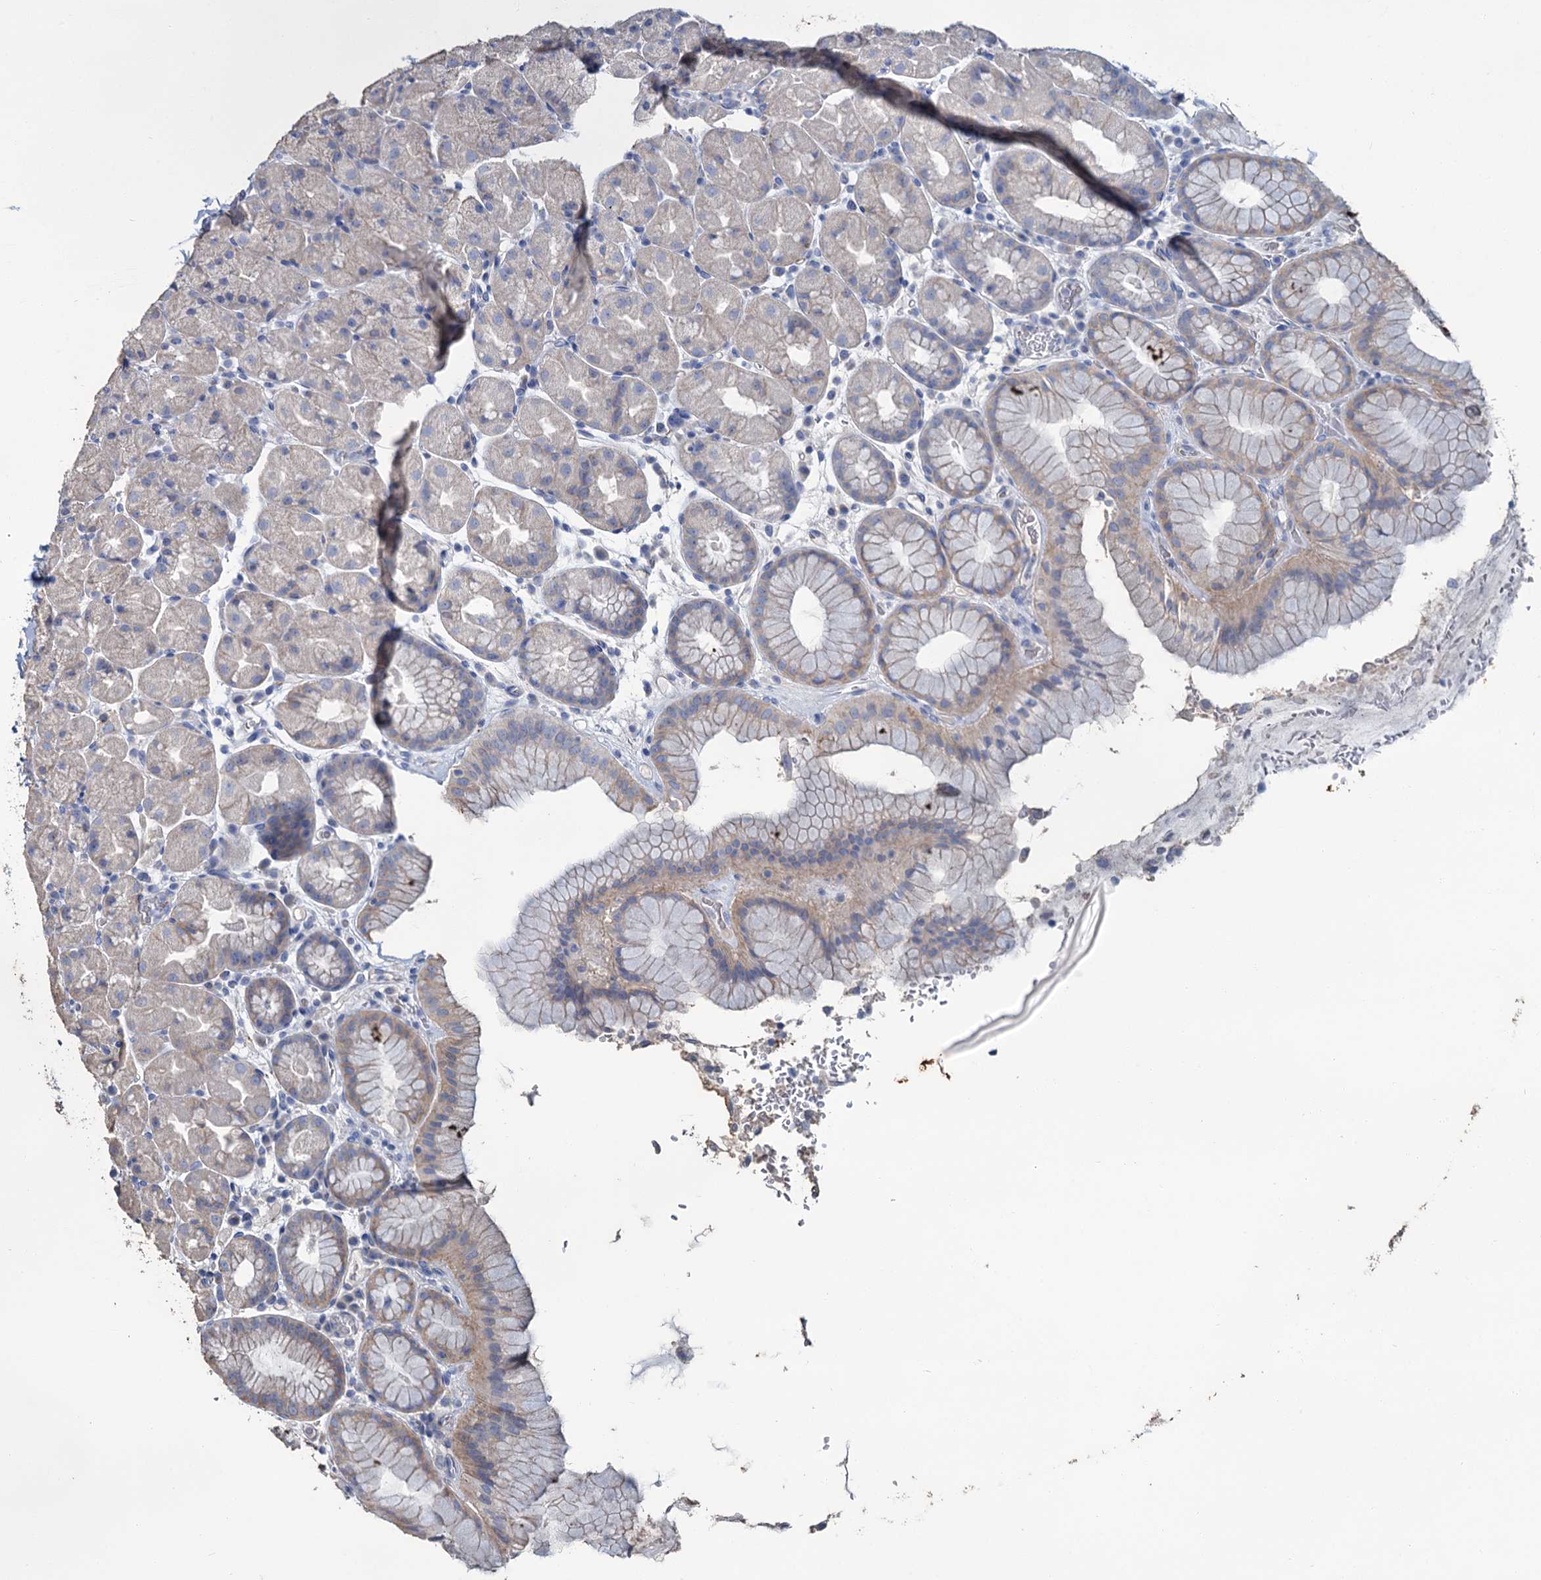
{"staining": {"intensity": "weak", "quantity": "25%-75%", "location": "cytoplasmic/membranous"}, "tissue": "stomach", "cell_type": "Glandular cells", "image_type": "normal", "snomed": [{"axis": "morphology", "description": "Normal tissue, NOS"}, {"axis": "topography", "description": "Stomach, upper"}, {"axis": "topography", "description": "Stomach, lower"}], "caption": "A micrograph showing weak cytoplasmic/membranous expression in approximately 25%-75% of glandular cells in unremarkable stomach, as visualized by brown immunohistochemical staining.", "gene": "SNCB", "patient": {"sex": "male", "age": 67}}